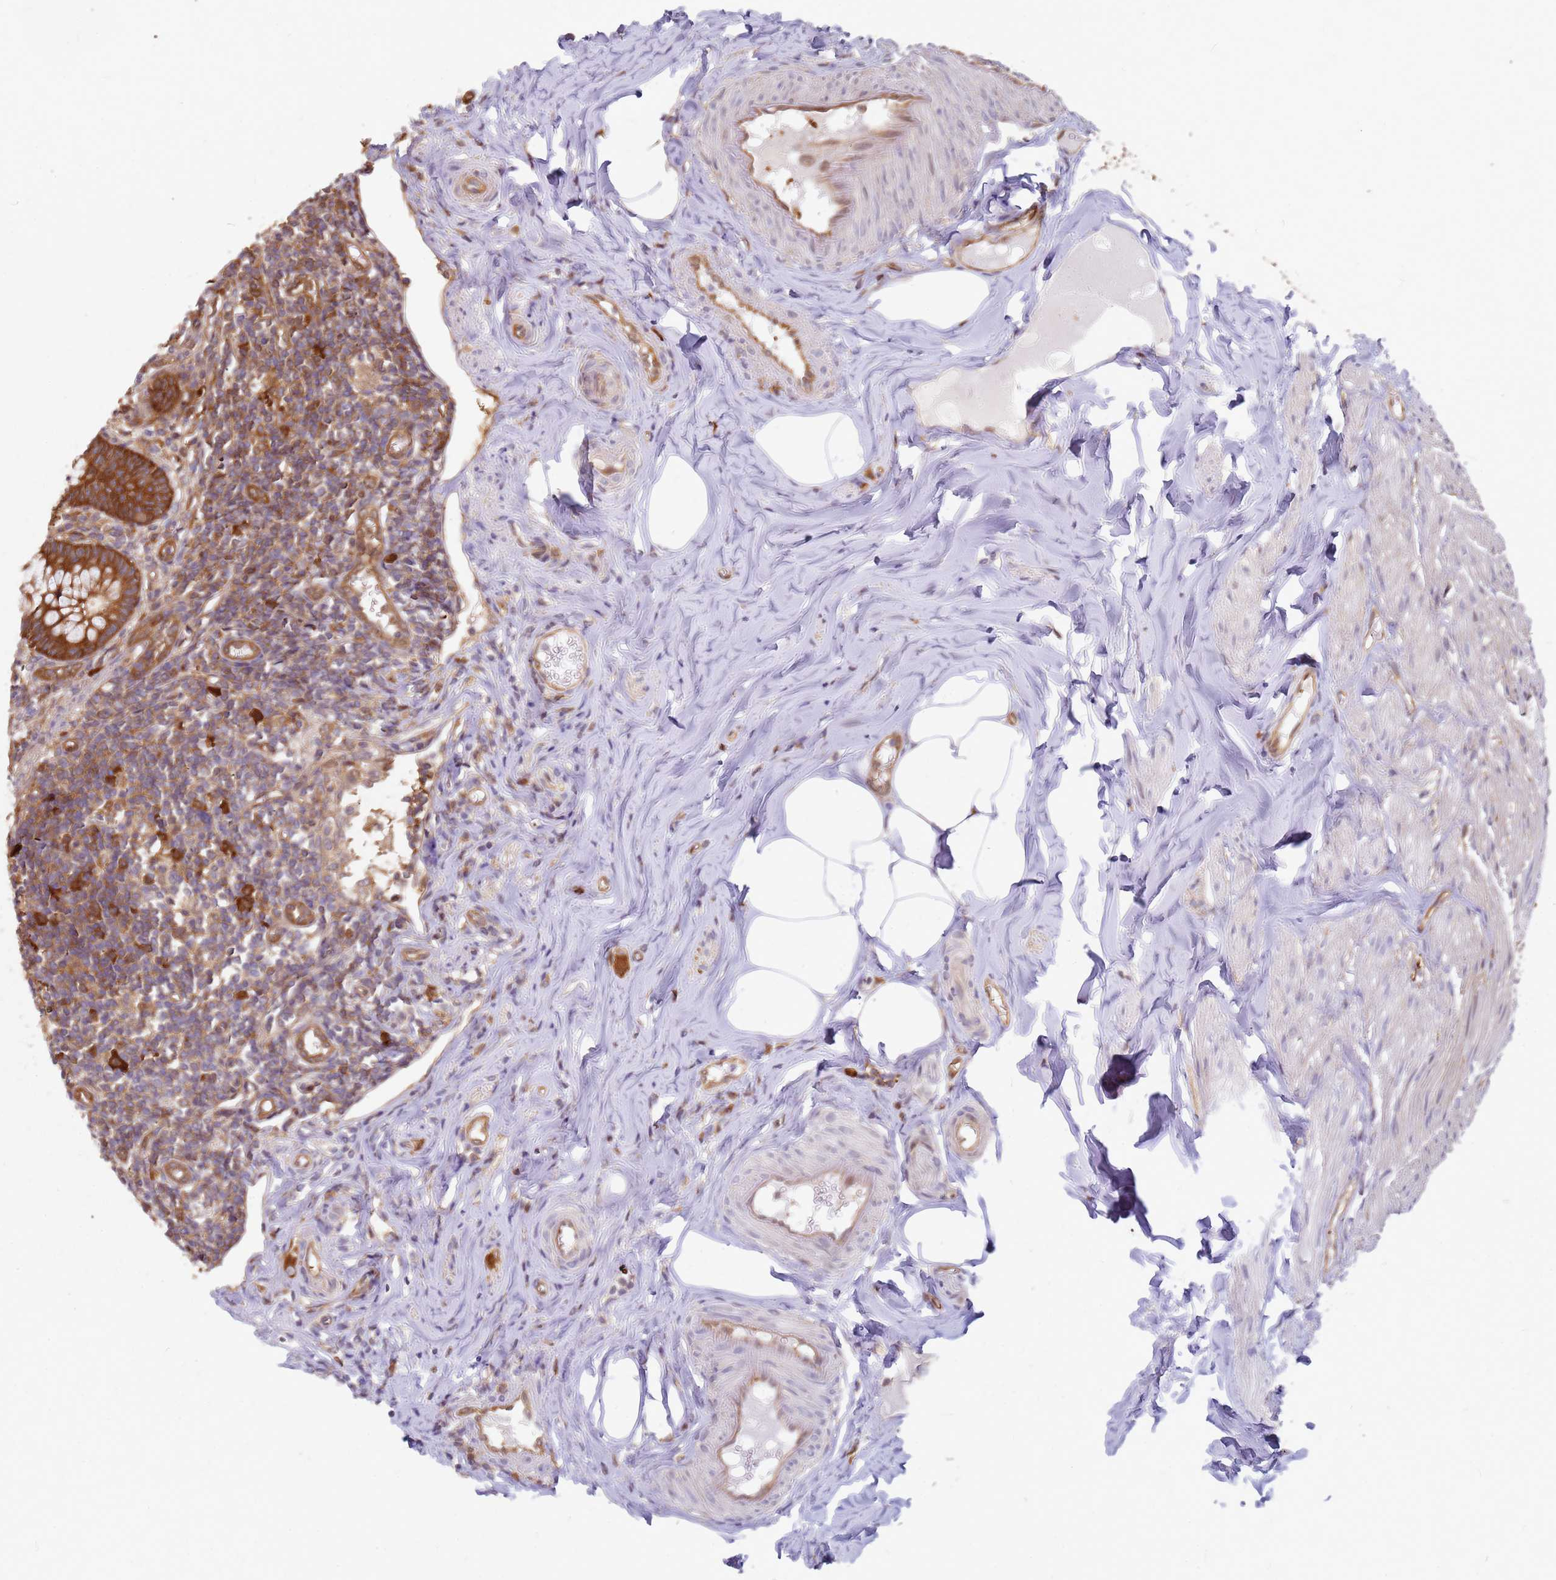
{"staining": {"intensity": "strong", "quantity": ">75%", "location": "cytoplasmic/membranous"}, "tissue": "appendix", "cell_type": "Glandular cells", "image_type": "normal", "snomed": [{"axis": "morphology", "description": "Normal tissue, NOS"}, {"axis": "topography", "description": "Appendix"}], "caption": "Immunohistochemical staining of normal appendix demonstrates strong cytoplasmic/membranous protein expression in about >75% of glandular cells. (DAB (3,3'-diaminobenzidine) IHC with brightfield microscopy, high magnification).", "gene": "HDX", "patient": {"sex": "female", "age": 33}}